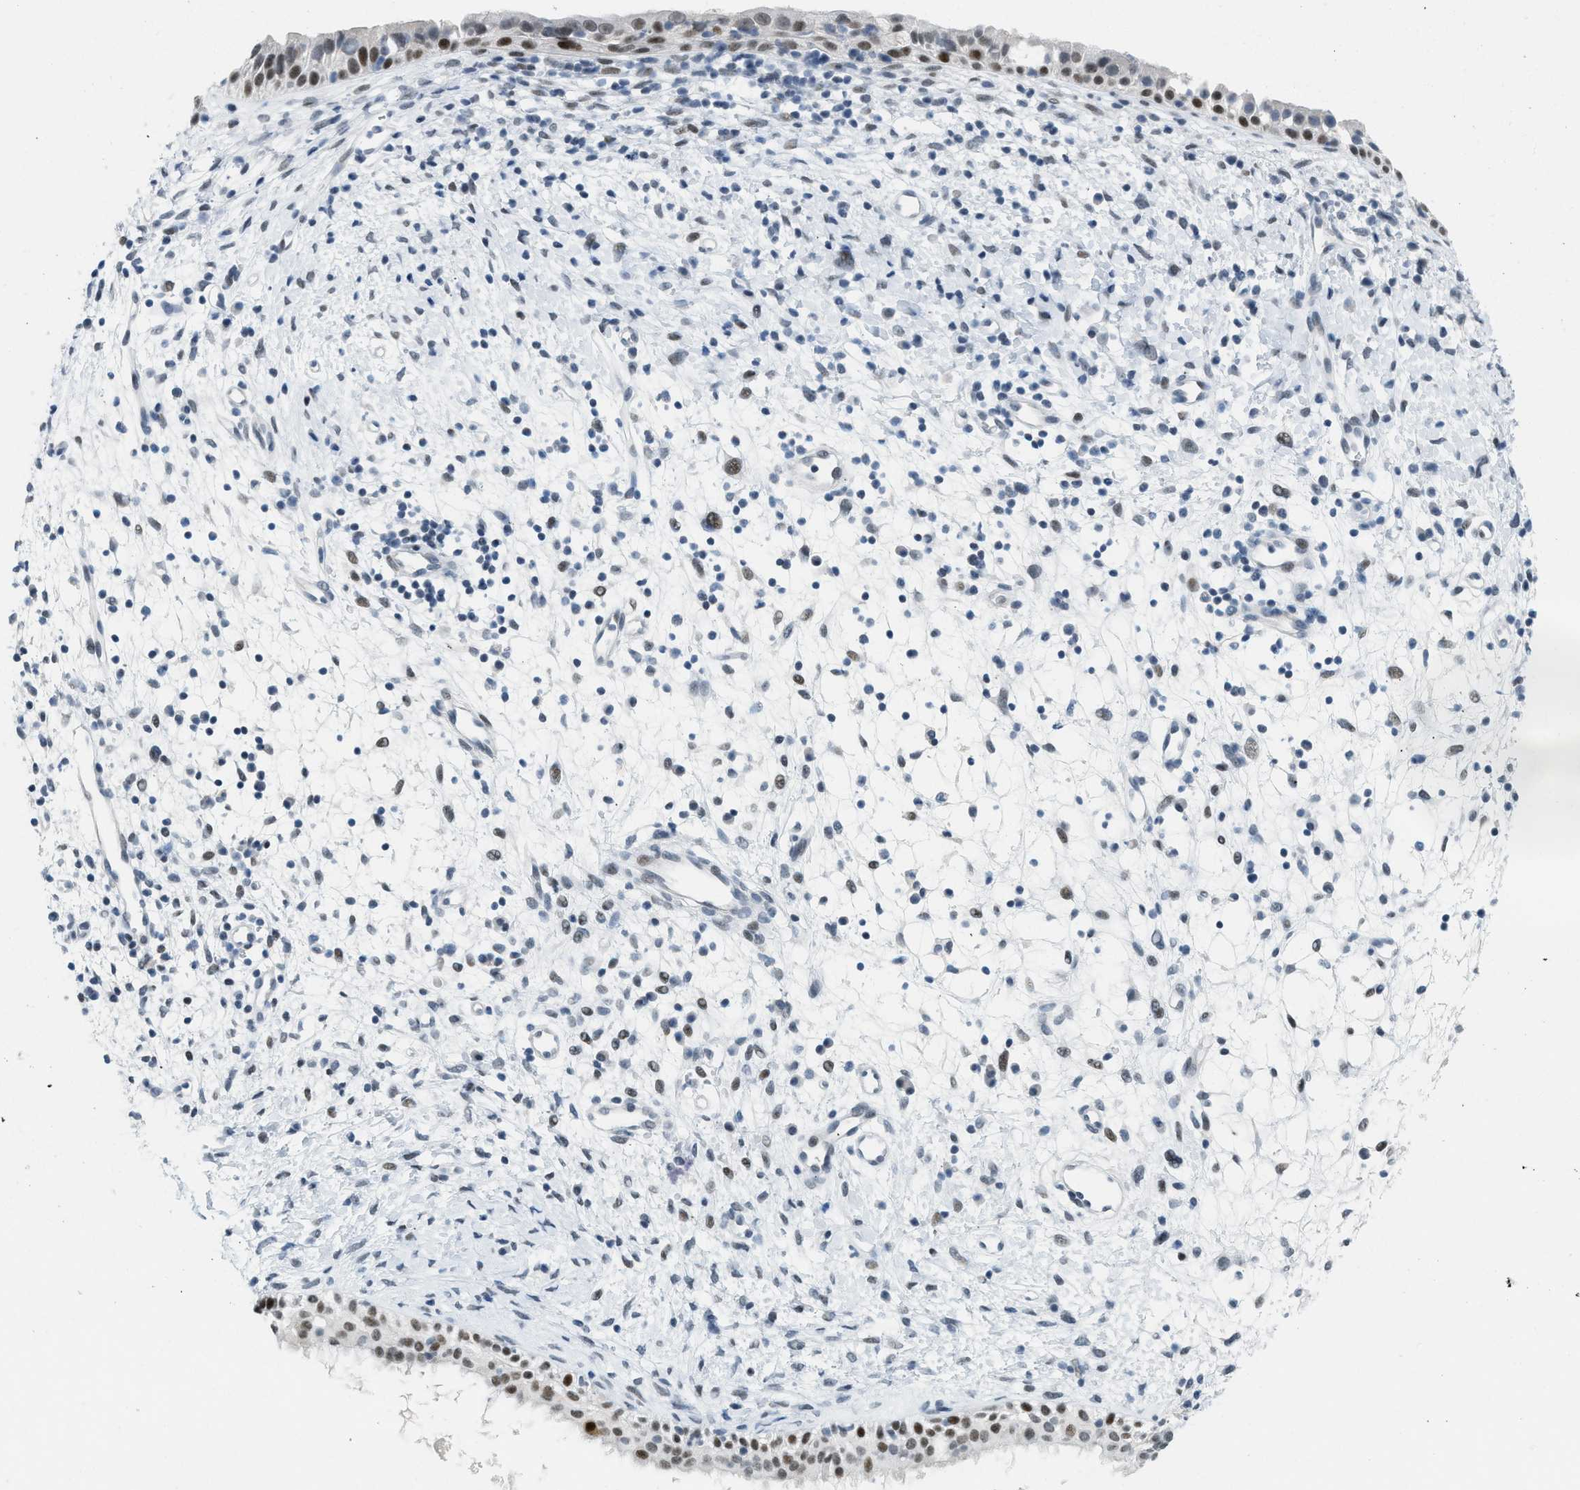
{"staining": {"intensity": "strong", "quantity": ">75%", "location": "nuclear"}, "tissue": "nasopharynx", "cell_type": "Respiratory epithelial cells", "image_type": "normal", "snomed": [{"axis": "morphology", "description": "Normal tissue, NOS"}, {"axis": "topography", "description": "Nasopharynx"}], "caption": "Protein expression analysis of normal nasopharynx demonstrates strong nuclear positivity in approximately >75% of respiratory epithelial cells. (Stains: DAB (3,3'-diaminobenzidine) in brown, nuclei in blue, Microscopy: brightfield microscopy at high magnification).", "gene": "PBX1", "patient": {"sex": "male", "age": 22}}